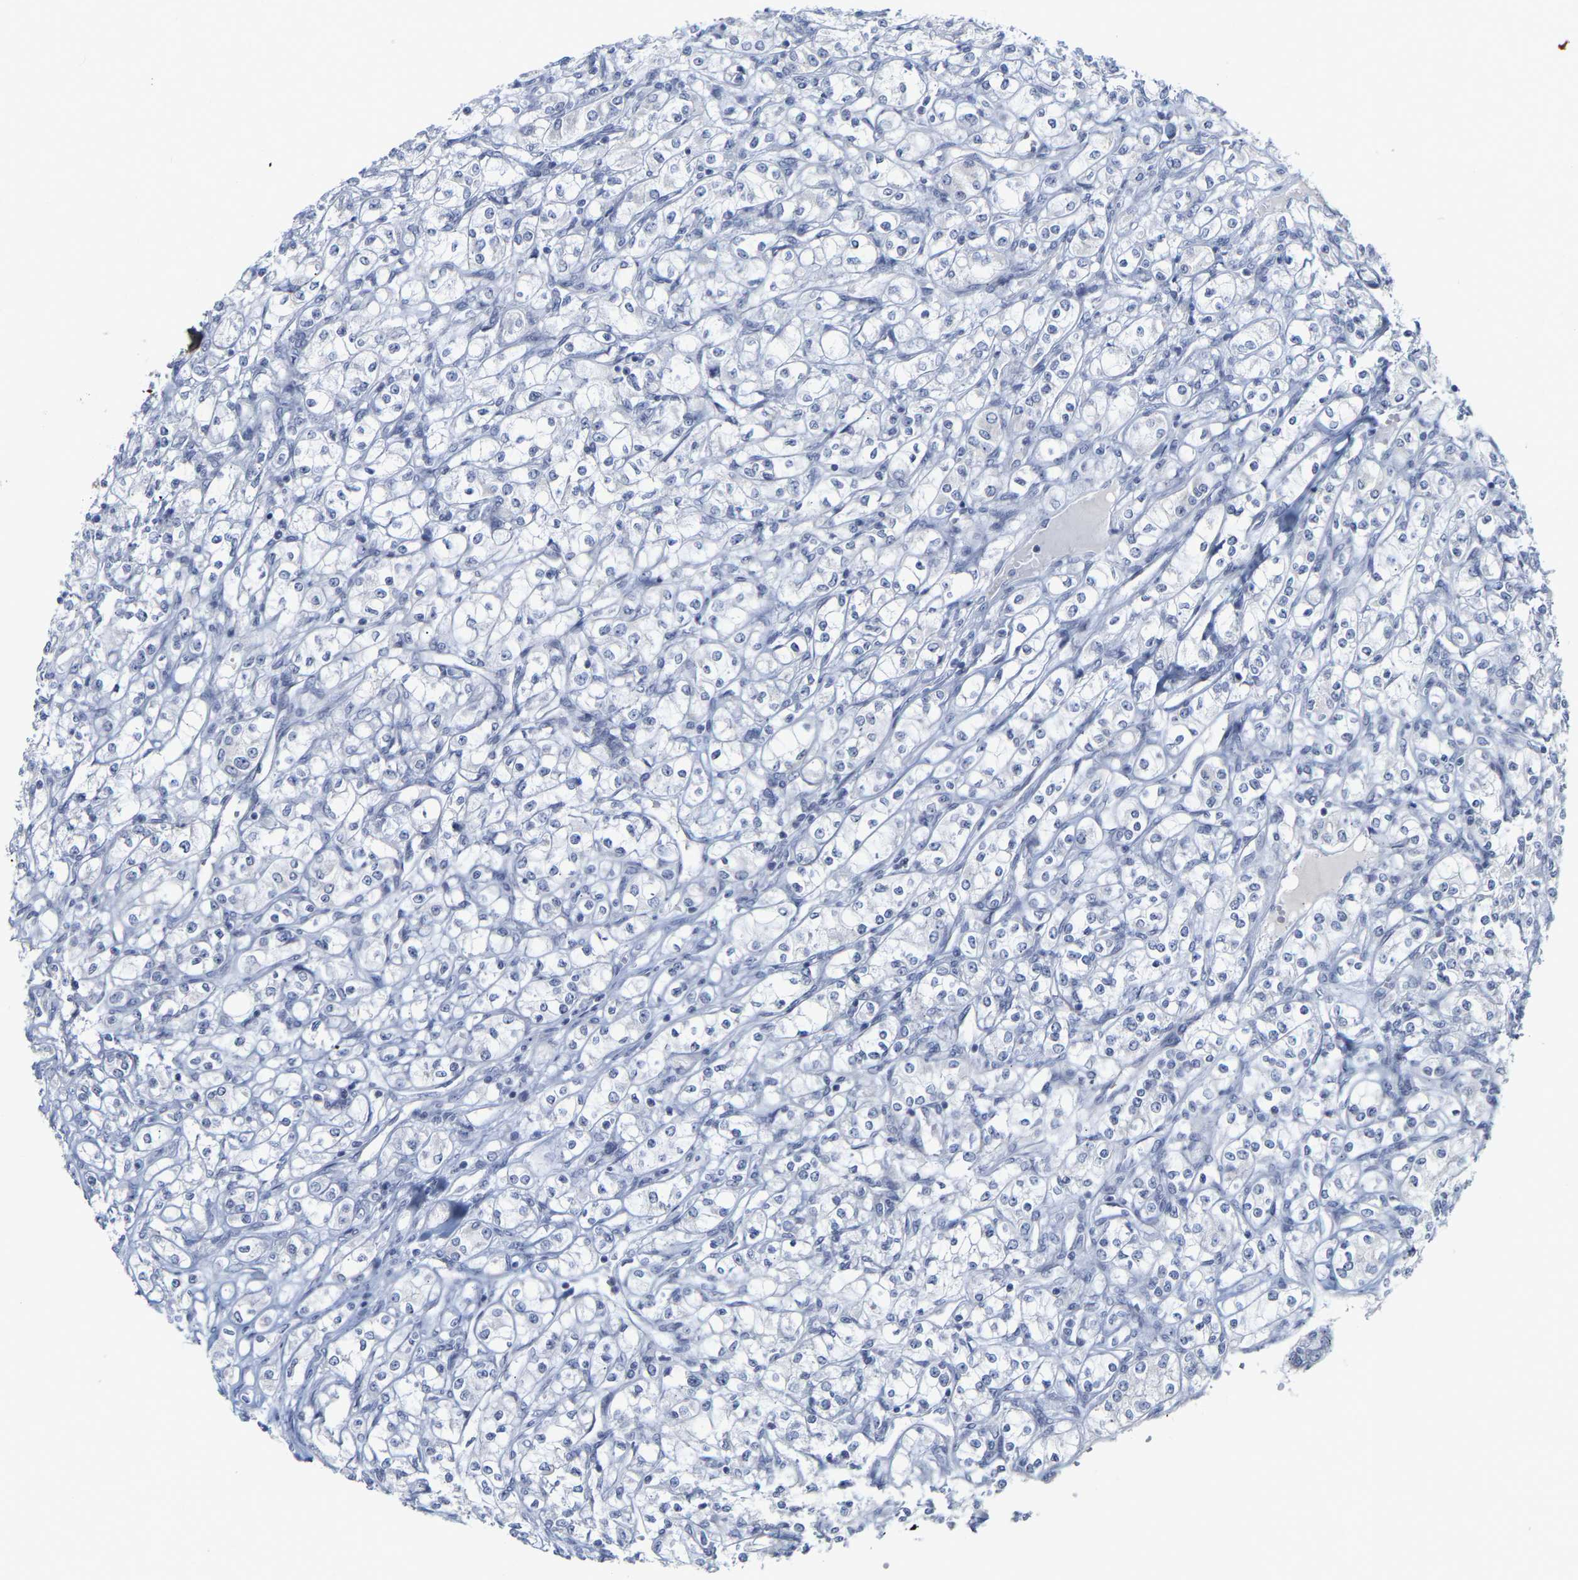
{"staining": {"intensity": "negative", "quantity": "none", "location": "none"}, "tissue": "renal cancer", "cell_type": "Tumor cells", "image_type": "cancer", "snomed": [{"axis": "morphology", "description": "Adenocarcinoma, NOS"}, {"axis": "topography", "description": "Kidney"}], "caption": "The photomicrograph shows no significant expression in tumor cells of renal cancer (adenocarcinoma).", "gene": "KRT76", "patient": {"sex": "male", "age": 77}}